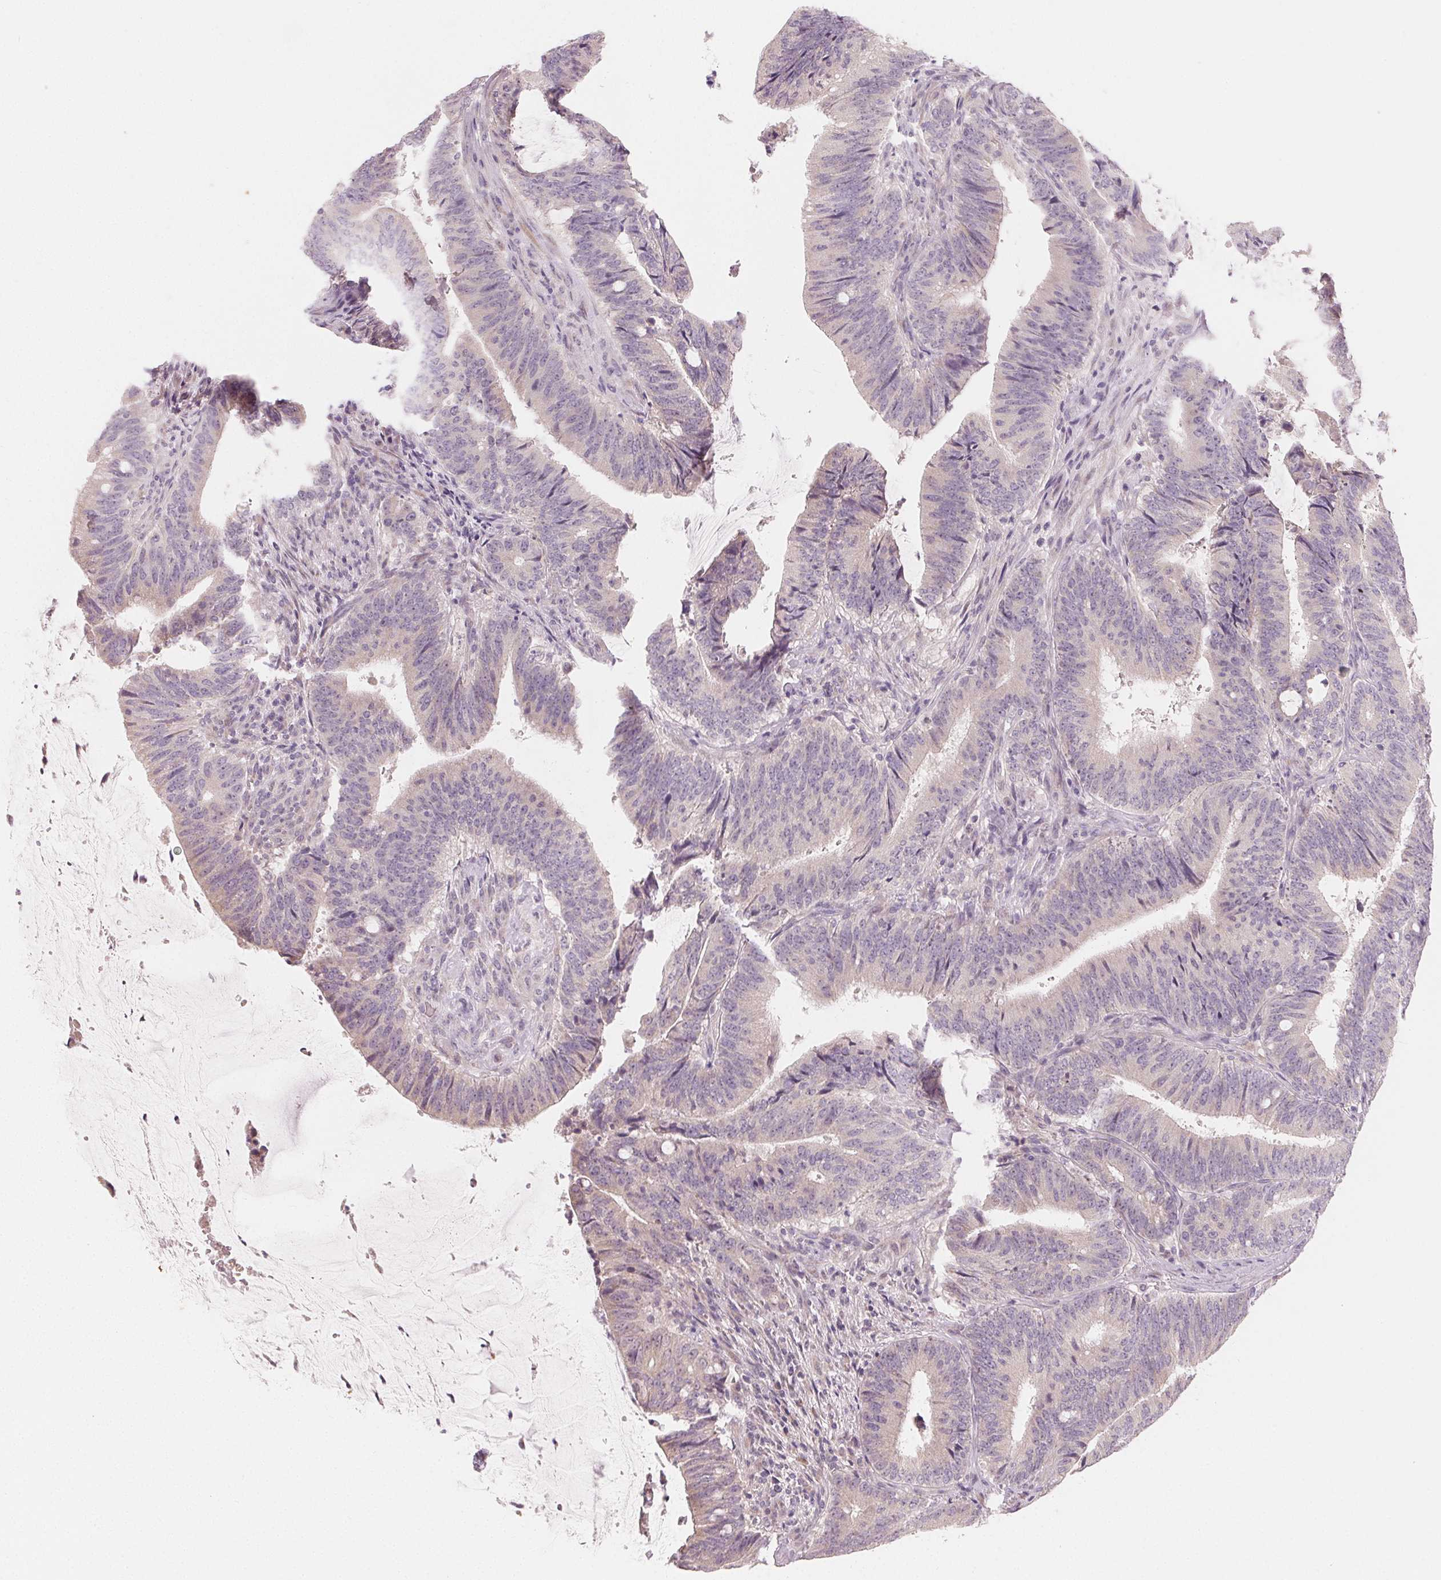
{"staining": {"intensity": "negative", "quantity": "none", "location": "none"}, "tissue": "colorectal cancer", "cell_type": "Tumor cells", "image_type": "cancer", "snomed": [{"axis": "morphology", "description": "Adenocarcinoma, NOS"}, {"axis": "topography", "description": "Colon"}], "caption": "Immunohistochemical staining of human adenocarcinoma (colorectal) demonstrates no significant positivity in tumor cells. (DAB immunohistochemistry visualized using brightfield microscopy, high magnification).", "gene": "MYBL1", "patient": {"sex": "female", "age": 43}}